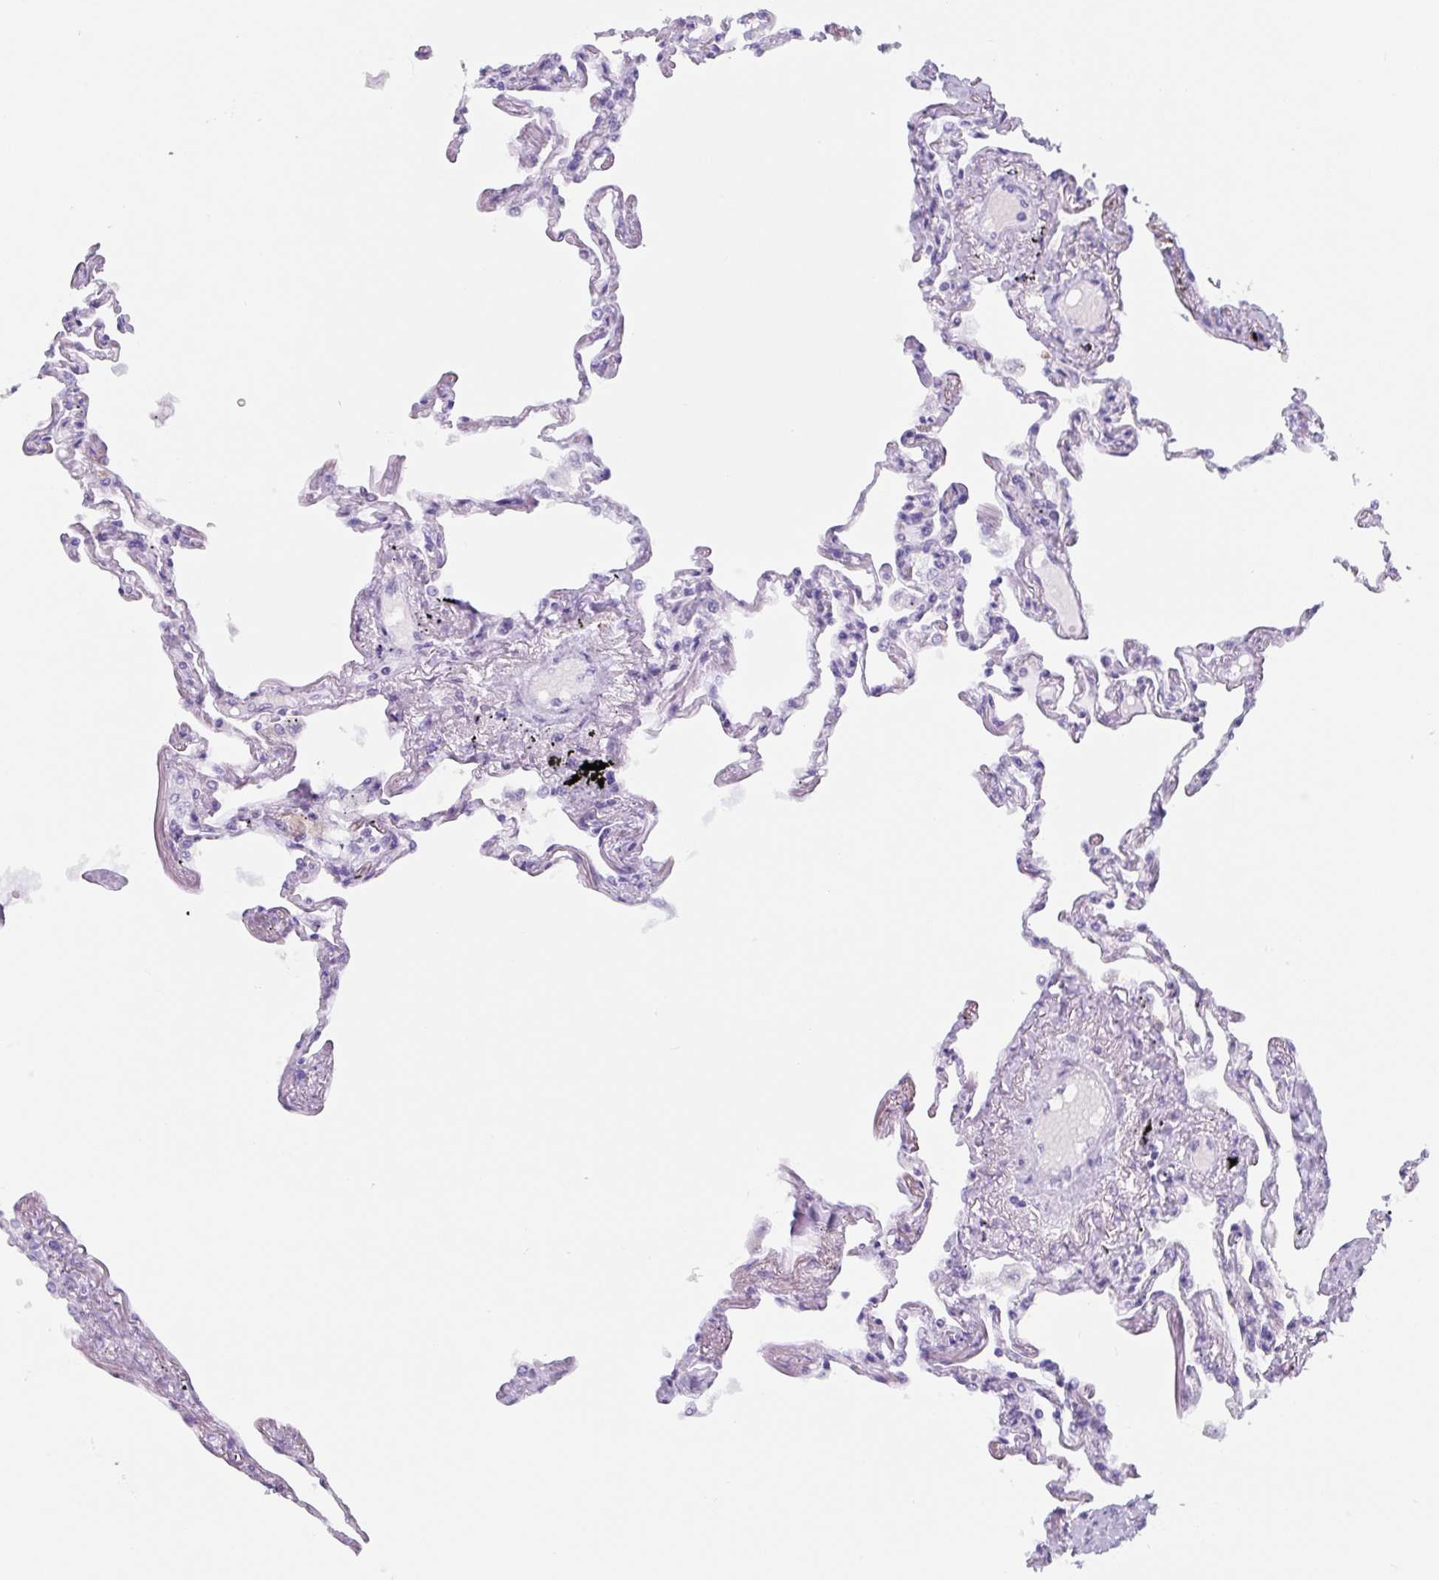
{"staining": {"intensity": "negative", "quantity": "none", "location": "none"}, "tissue": "lung", "cell_type": "Alveolar cells", "image_type": "normal", "snomed": [{"axis": "morphology", "description": "Normal tissue, NOS"}, {"axis": "topography", "description": "Lung"}], "caption": "Immunohistochemistry (IHC) histopathology image of benign lung: lung stained with DAB exhibits no significant protein expression in alveolar cells.", "gene": "TNFRSF8", "patient": {"sex": "female", "age": 67}}